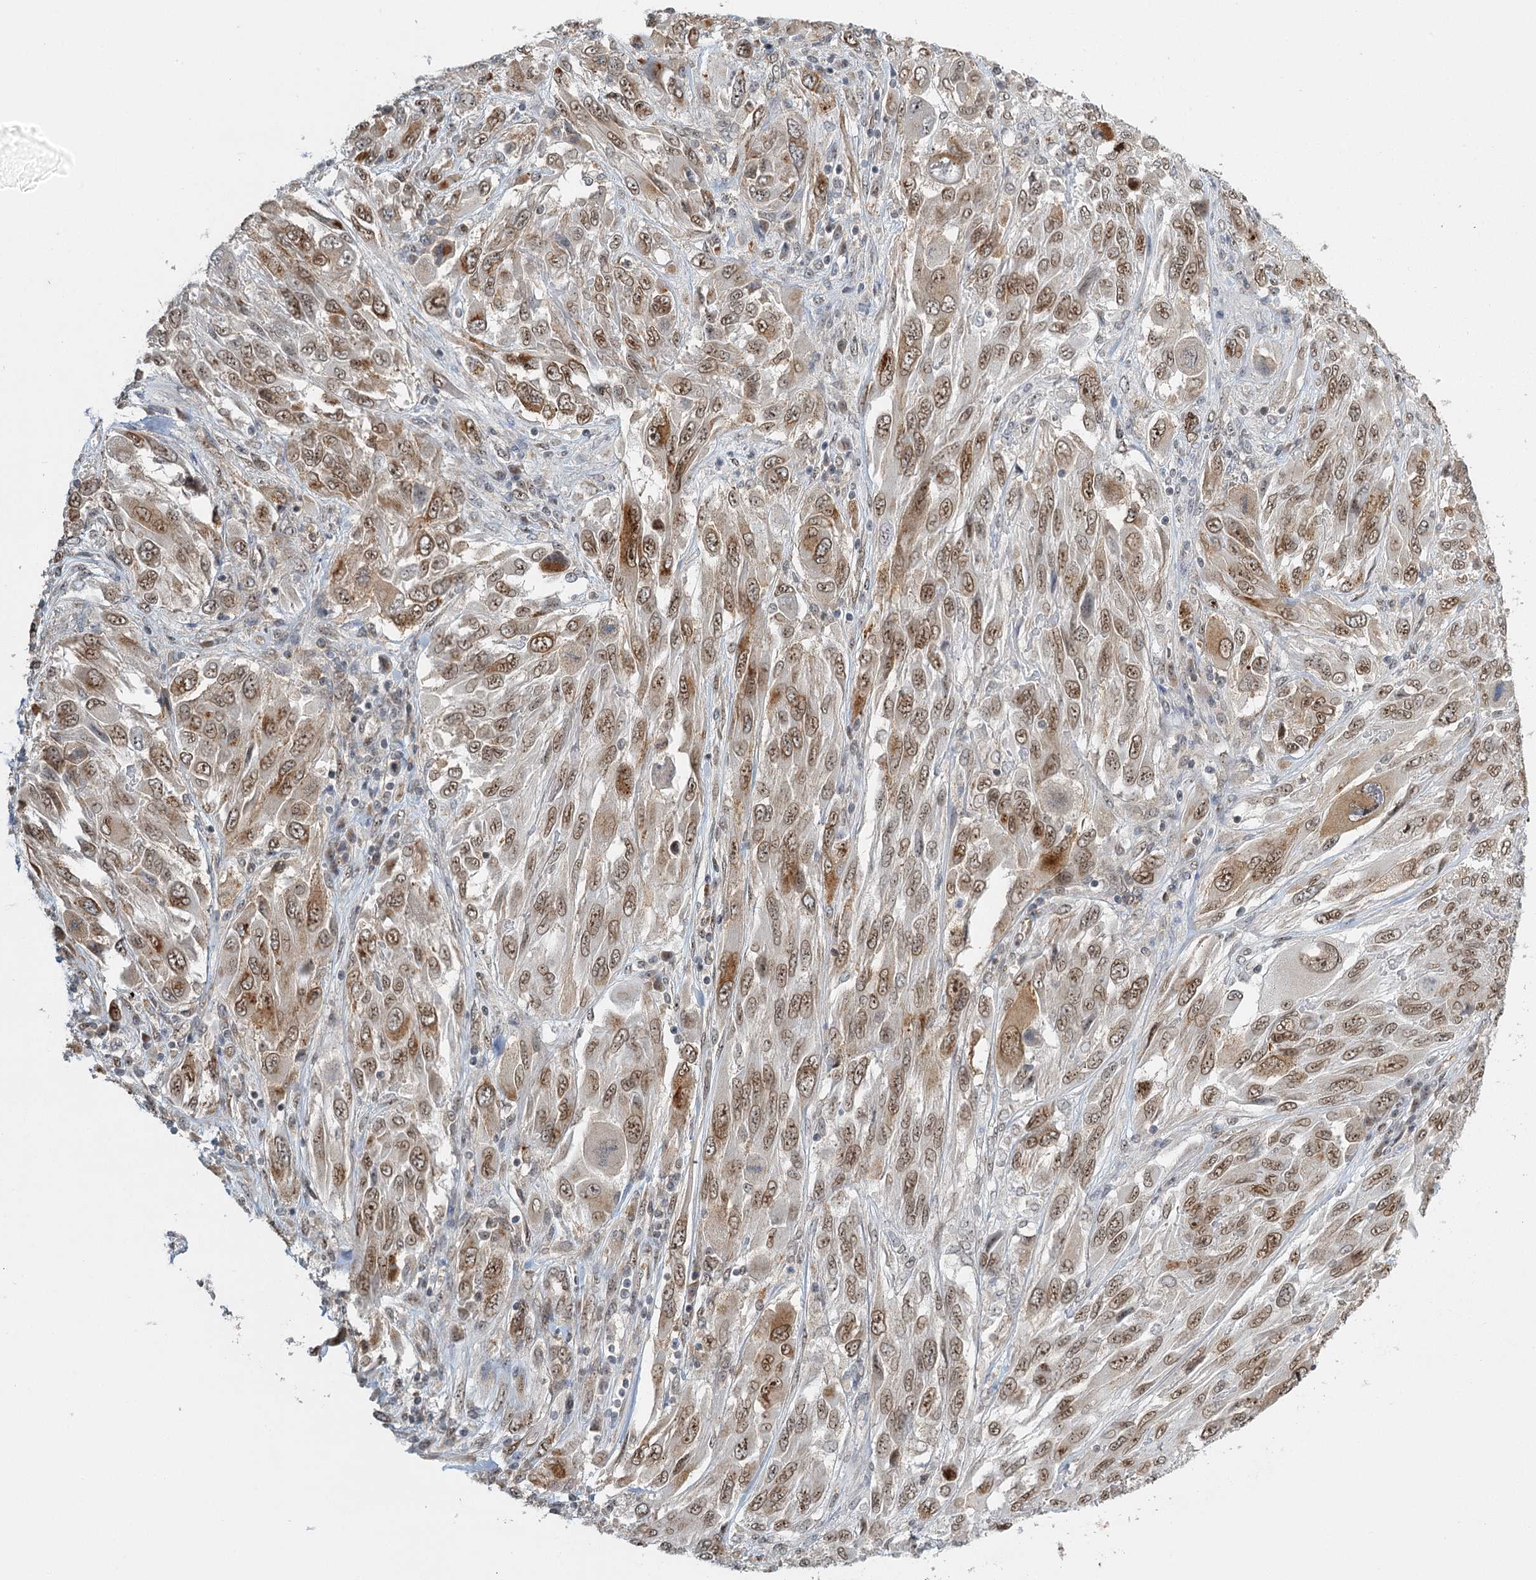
{"staining": {"intensity": "moderate", "quantity": "25%-75%", "location": "cytoplasmic/membranous,nuclear"}, "tissue": "melanoma", "cell_type": "Tumor cells", "image_type": "cancer", "snomed": [{"axis": "morphology", "description": "Malignant melanoma, NOS"}, {"axis": "topography", "description": "Skin"}], "caption": "An immunohistochemistry (IHC) photomicrograph of neoplastic tissue is shown. Protein staining in brown shows moderate cytoplasmic/membranous and nuclear positivity in melanoma within tumor cells.", "gene": "TREX1", "patient": {"sex": "female", "age": 91}}